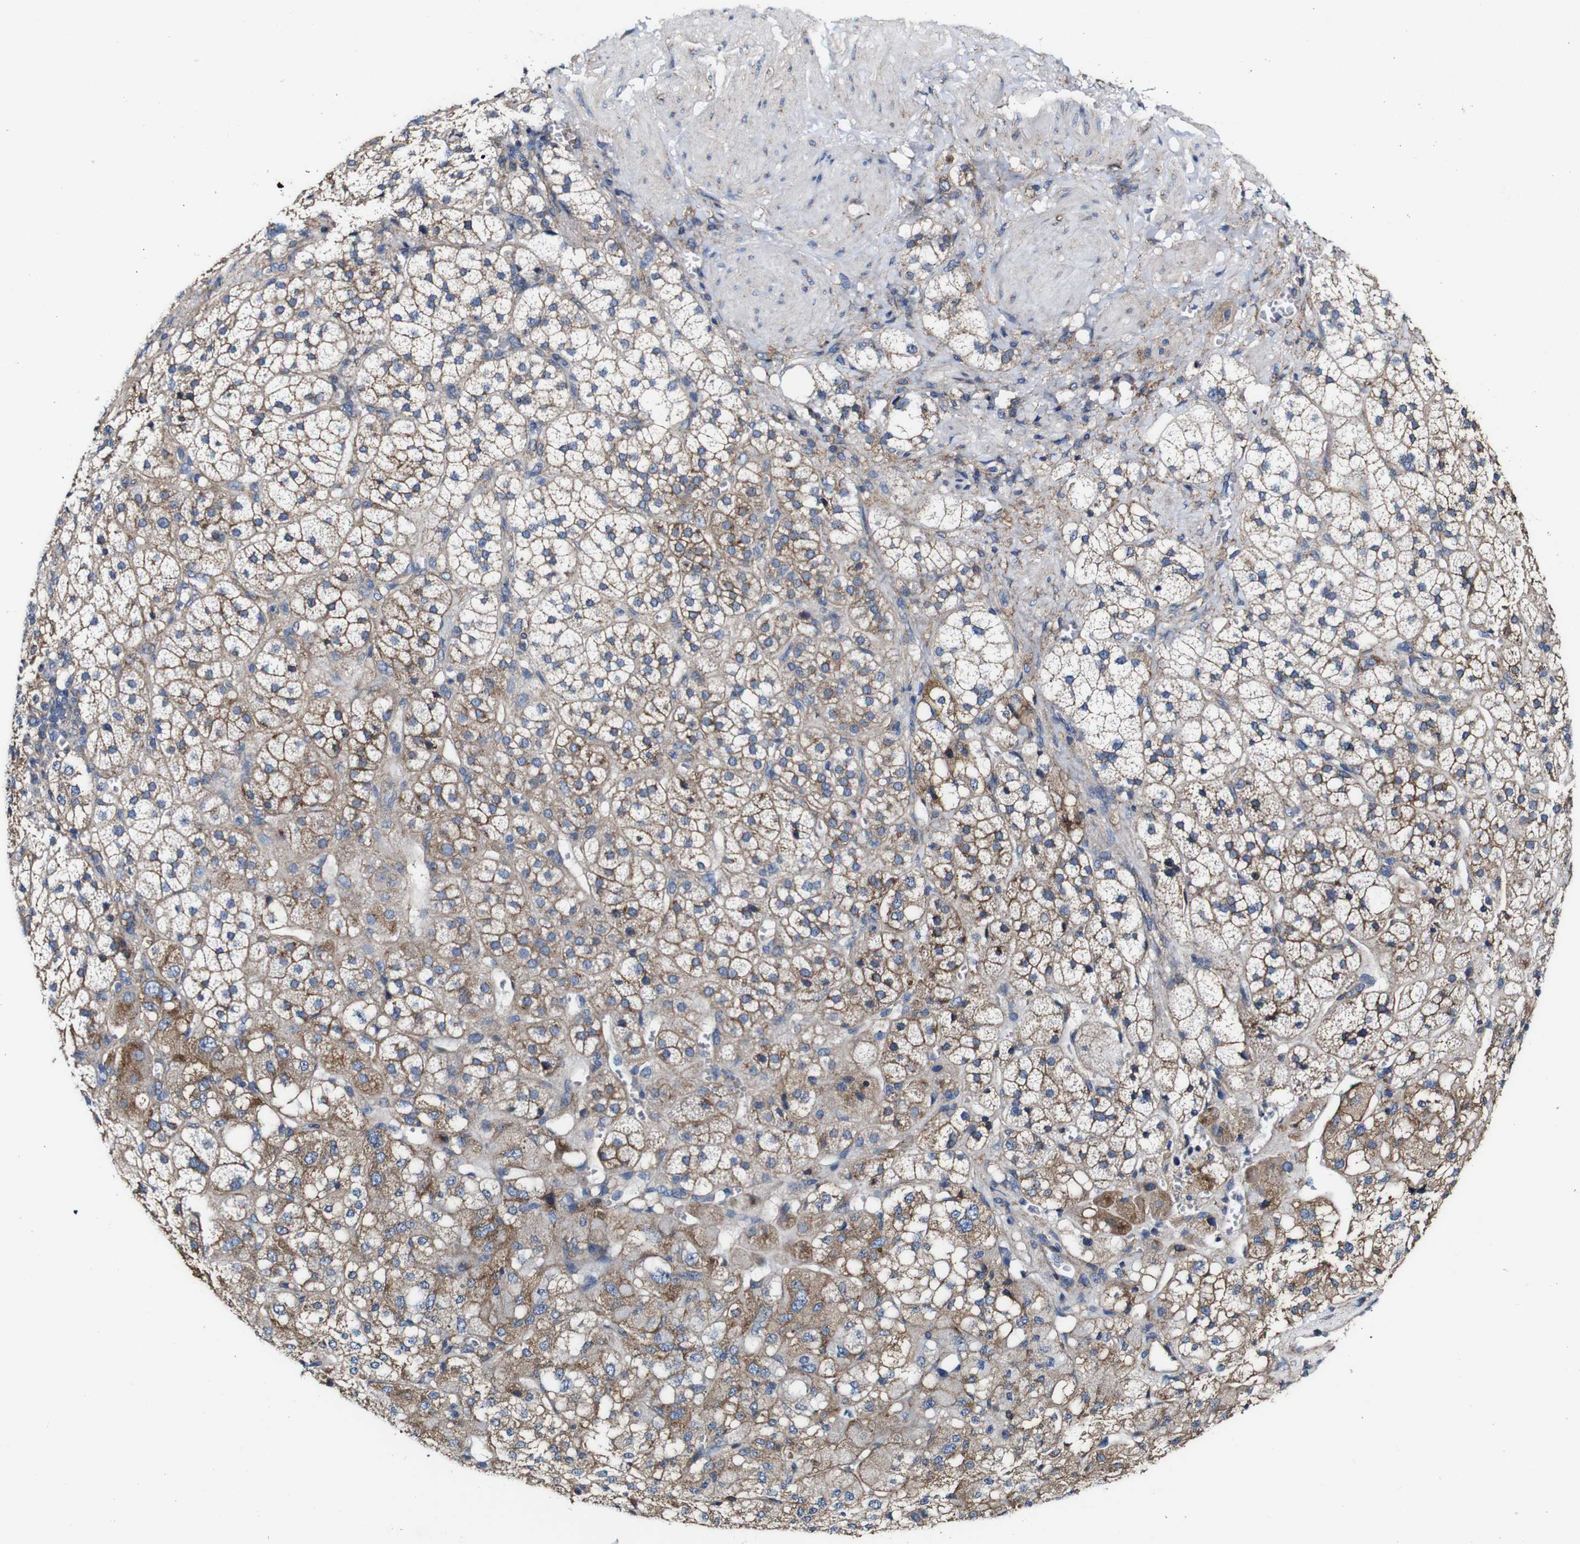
{"staining": {"intensity": "moderate", "quantity": ">75%", "location": "cytoplasmic/membranous"}, "tissue": "adrenal gland", "cell_type": "Glandular cells", "image_type": "normal", "snomed": [{"axis": "morphology", "description": "Normal tissue, NOS"}, {"axis": "topography", "description": "Adrenal gland"}], "caption": "This histopathology image exhibits IHC staining of normal adrenal gland, with medium moderate cytoplasmic/membranous positivity in about >75% of glandular cells.", "gene": "CSF1R", "patient": {"sex": "male", "age": 56}}